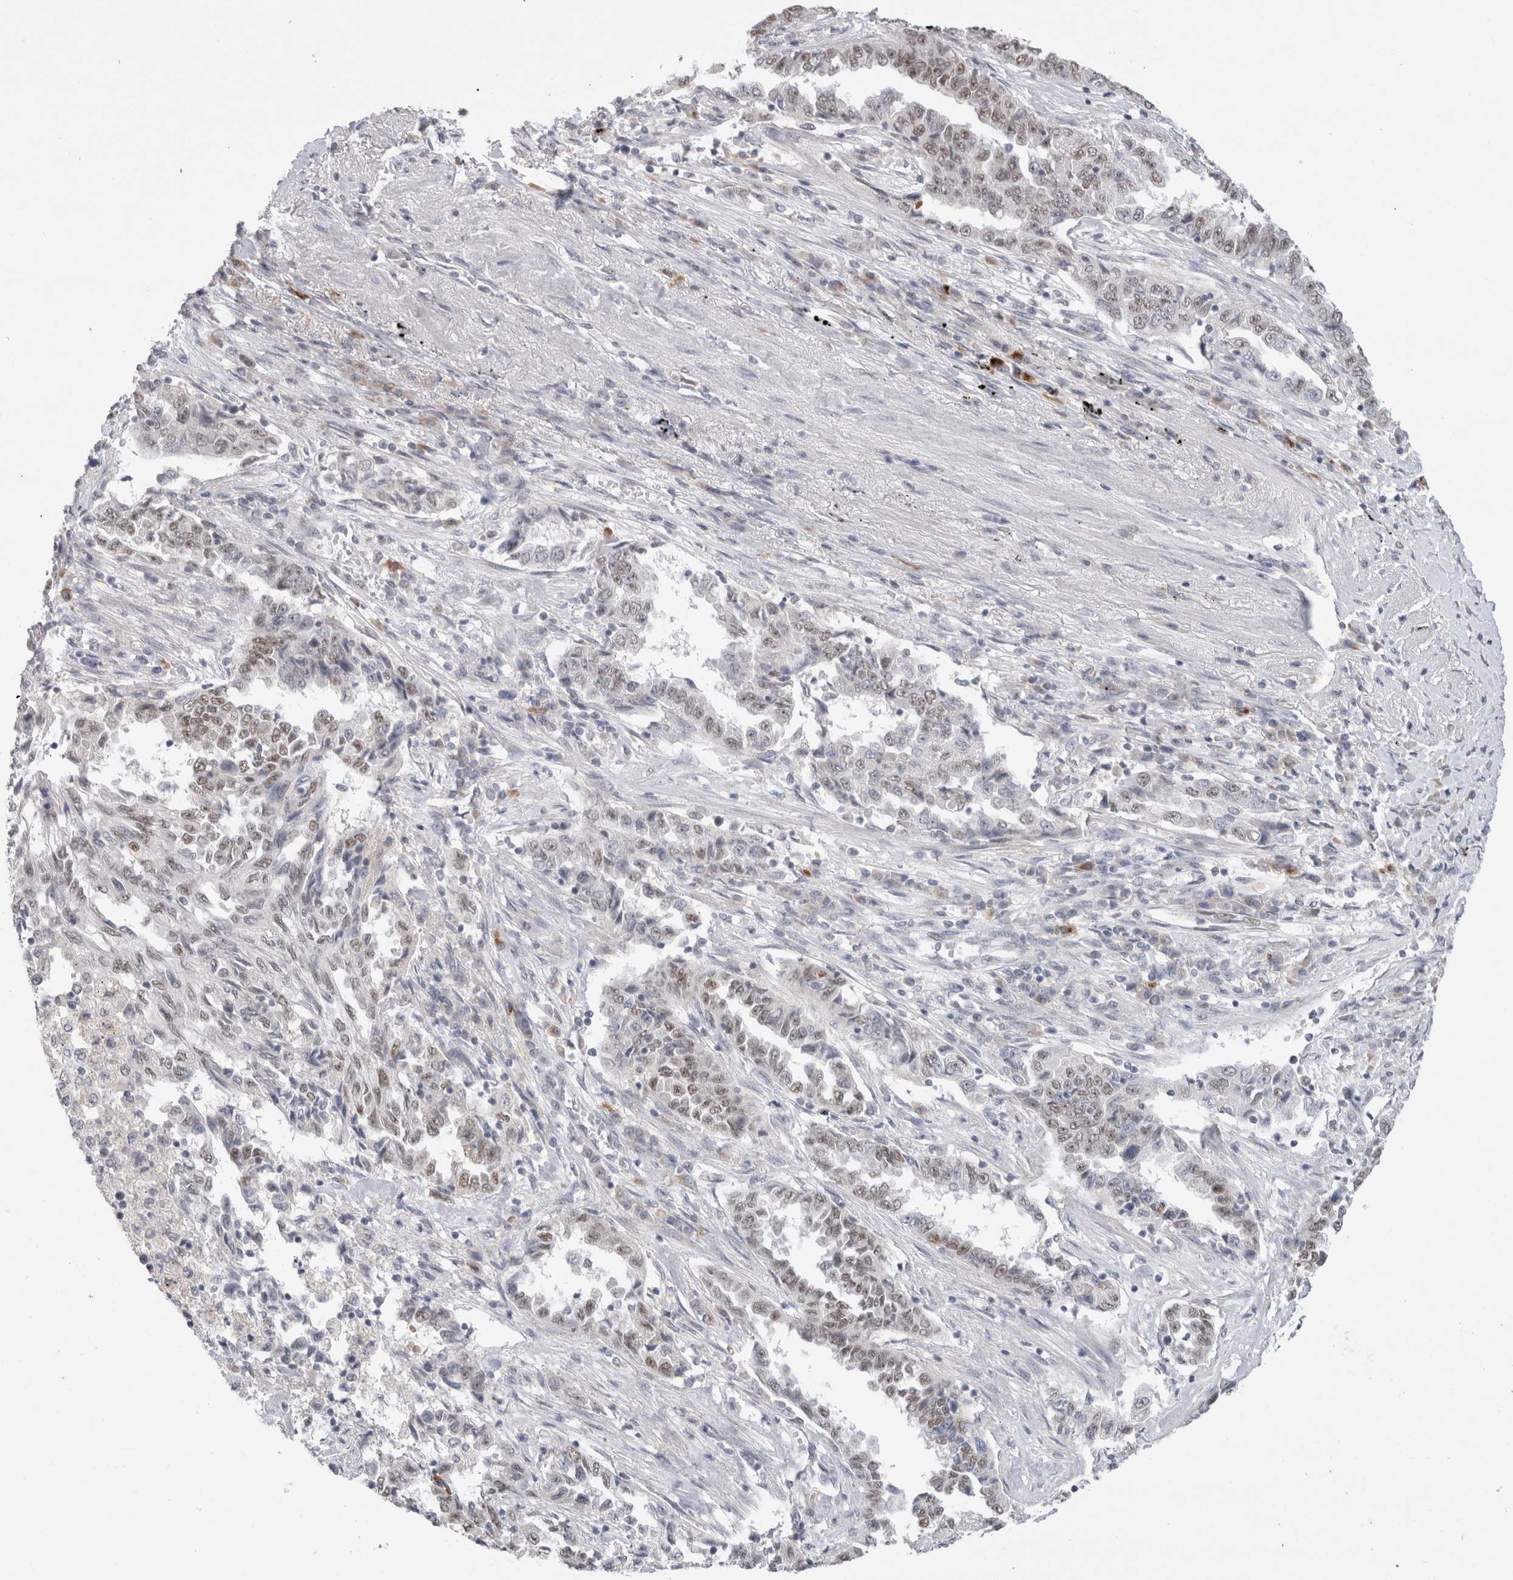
{"staining": {"intensity": "moderate", "quantity": ">75%", "location": "nuclear"}, "tissue": "lung cancer", "cell_type": "Tumor cells", "image_type": "cancer", "snomed": [{"axis": "morphology", "description": "Adenocarcinoma, NOS"}, {"axis": "topography", "description": "Lung"}], "caption": "Immunohistochemical staining of human adenocarcinoma (lung) shows medium levels of moderate nuclear protein staining in approximately >75% of tumor cells.", "gene": "RECQL4", "patient": {"sex": "female", "age": 51}}